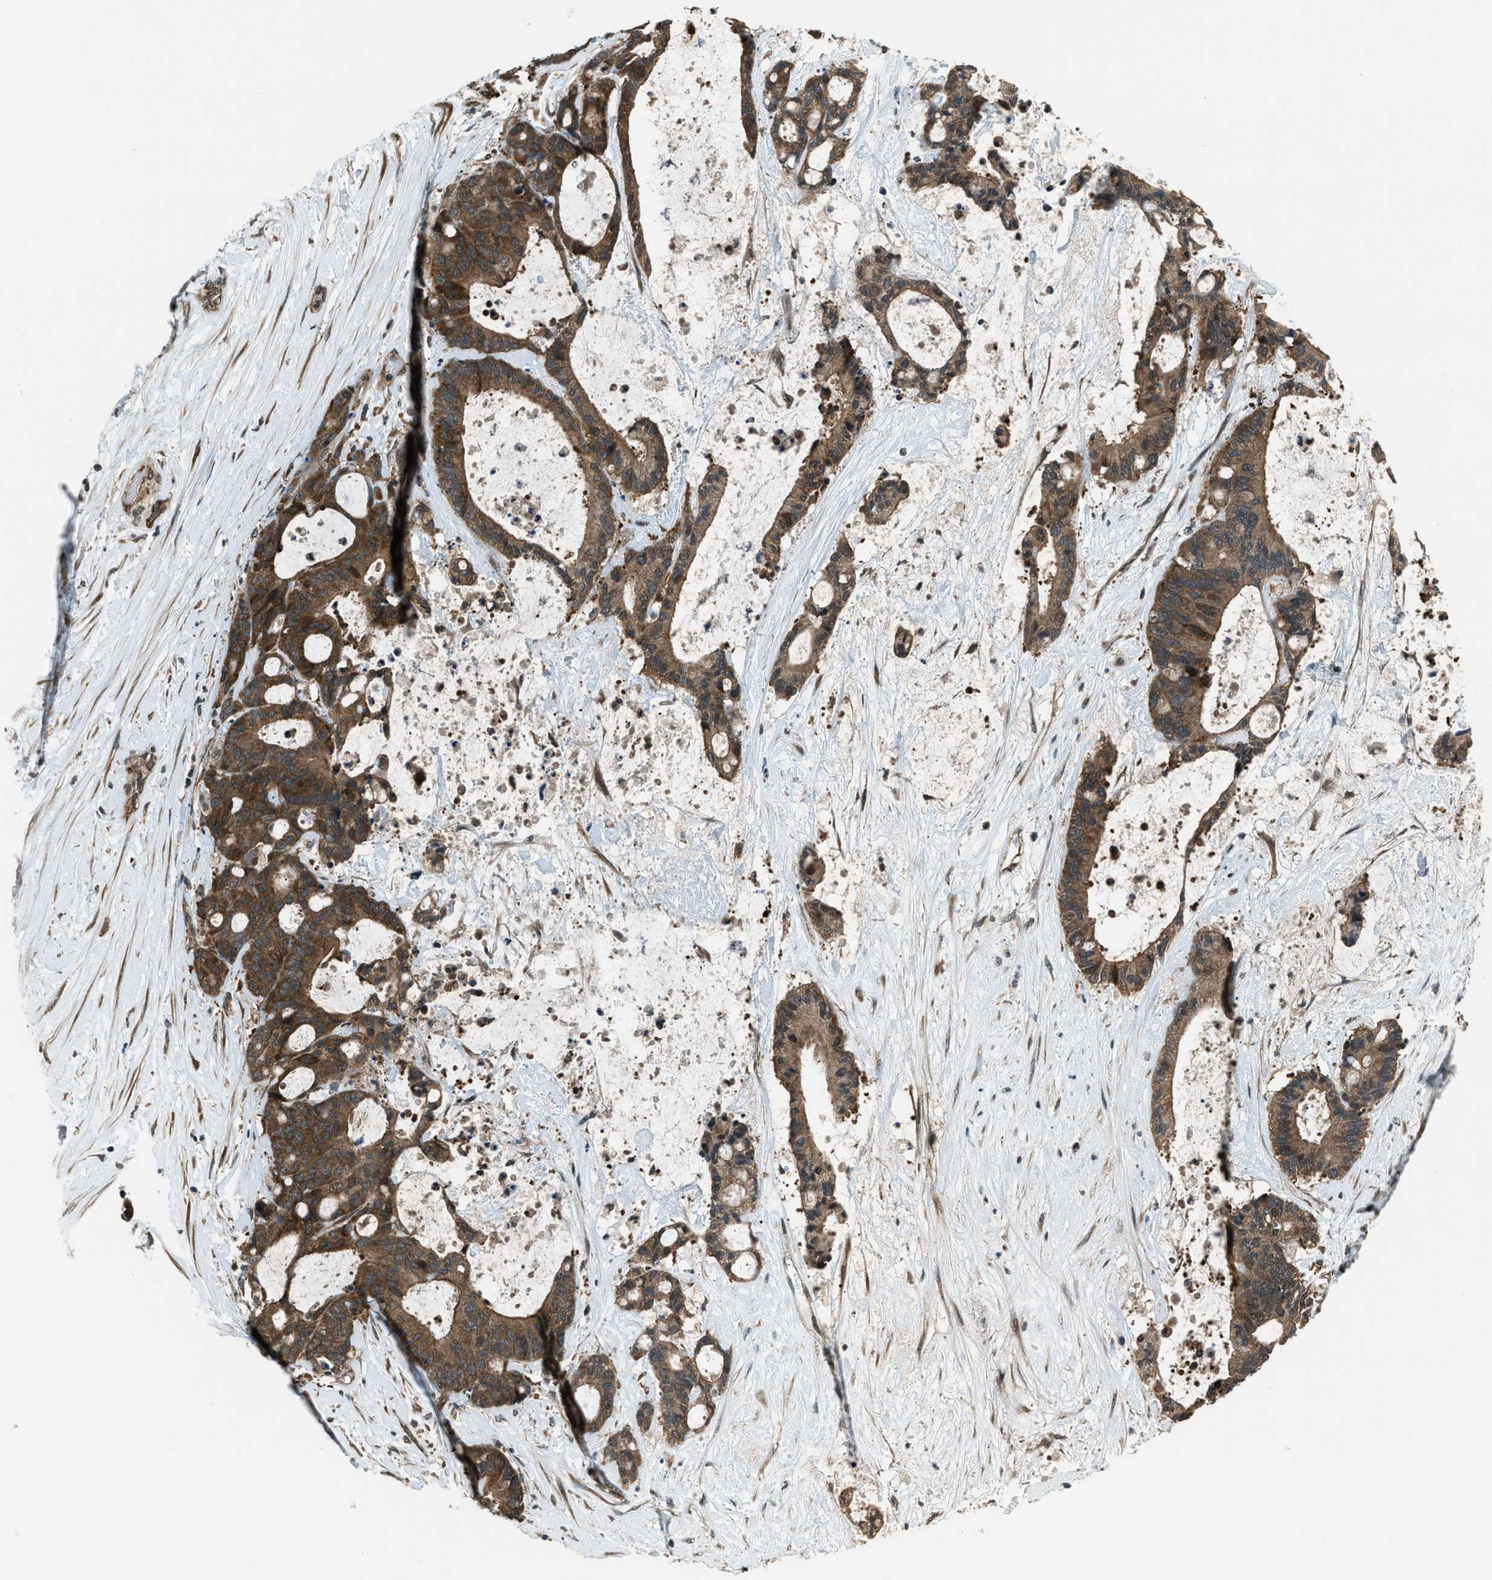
{"staining": {"intensity": "strong", "quantity": ">75%", "location": "cytoplasmic/membranous"}, "tissue": "liver cancer", "cell_type": "Tumor cells", "image_type": "cancer", "snomed": [{"axis": "morphology", "description": "Cholangiocarcinoma"}, {"axis": "topography", "description": "Liver"}], "caption": "Liver cholangiocarcinoma stained with DAB immunohistochemistry (IHC) reveals high levels of strong cytoplasmic/membranous positivity in about >75% of tumor cells. (DAB (3,3'-diaminobenzidine) = brown stain, brightfield microscopy at high magnification).", "gene": "ASAP2", "patient": {"sex": "female", "age": 73}}